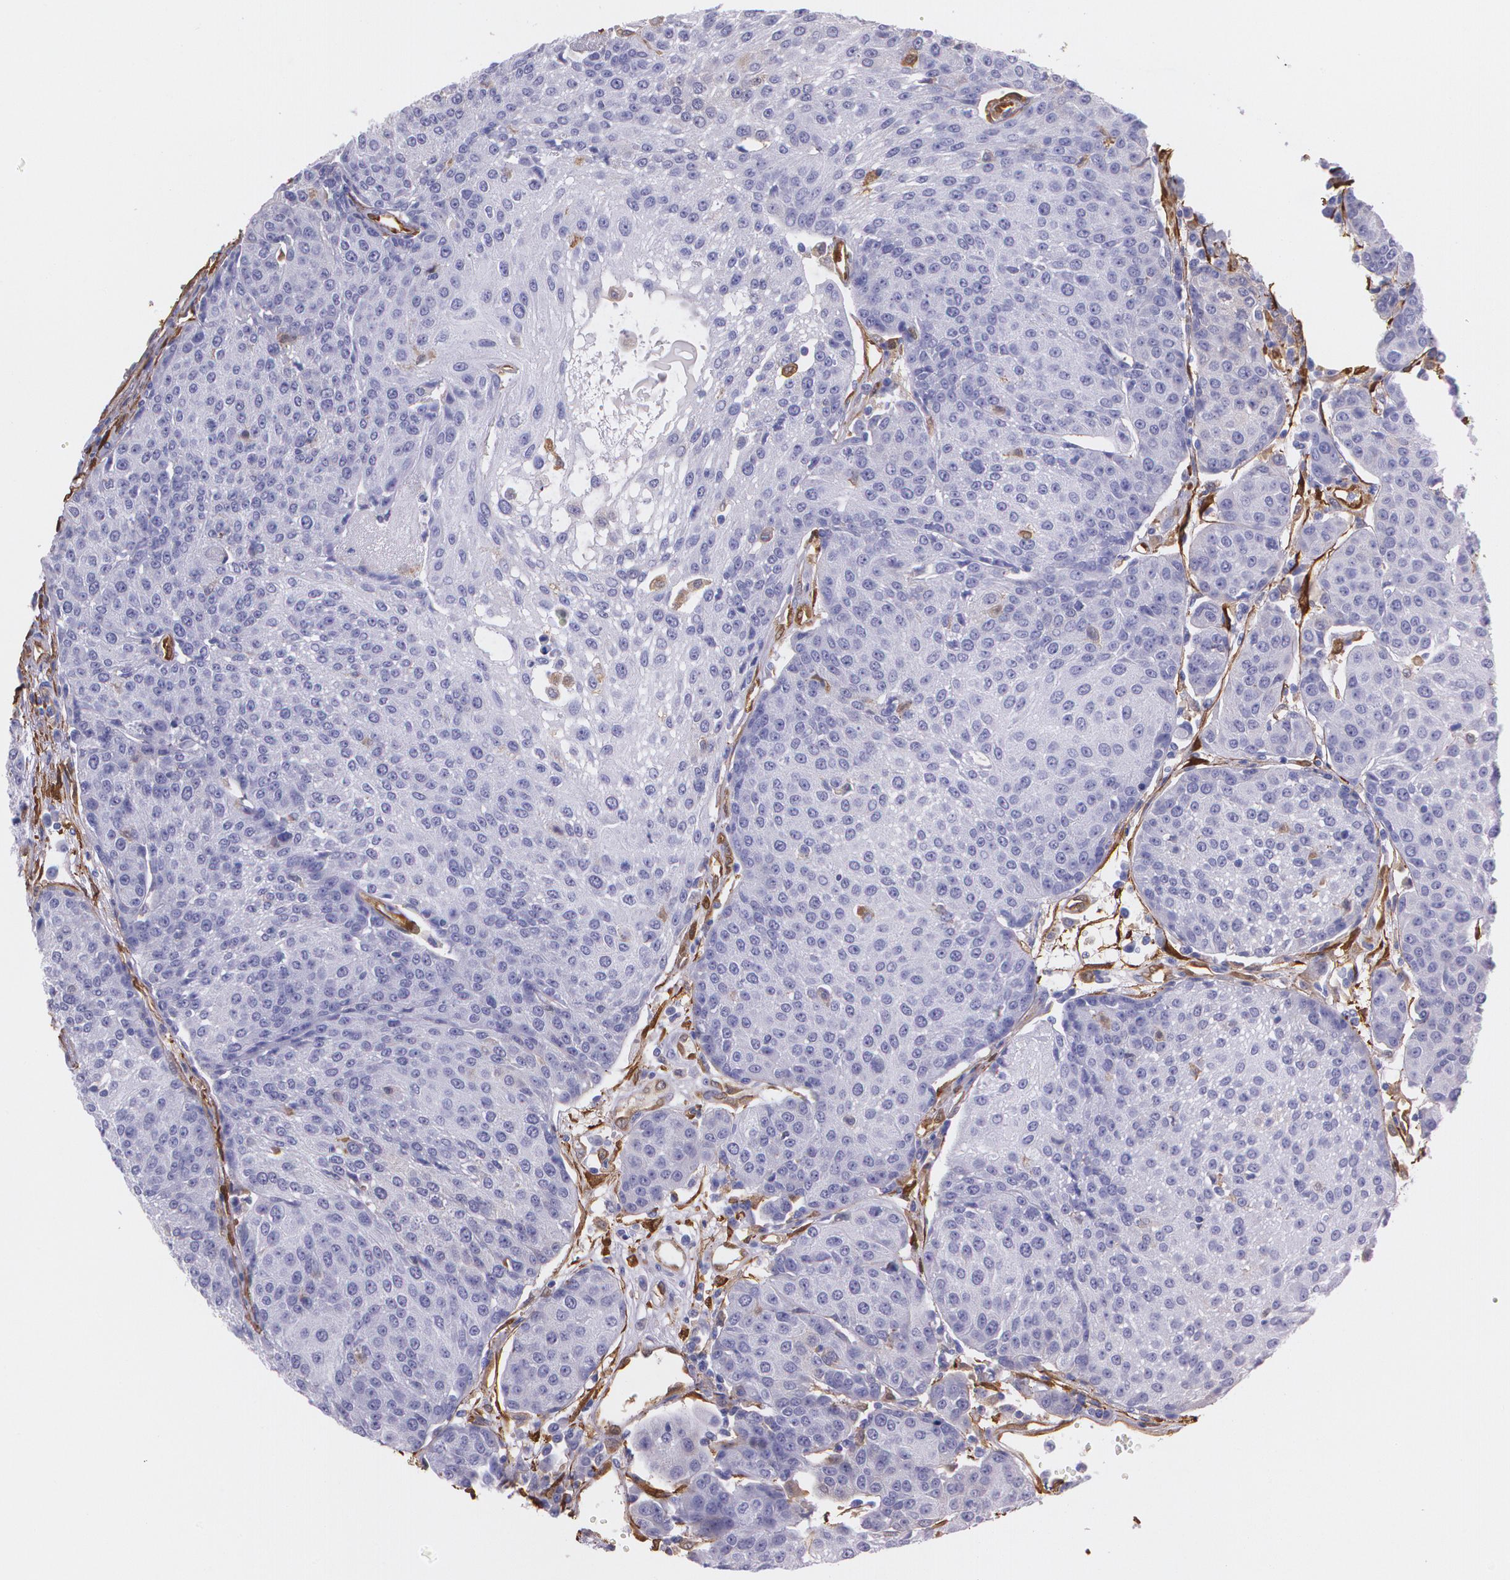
{"staining": {"intensity": "negative", "quantity": "none", "location": "none"}, "tissue": "urothelial cancer", "cell_type": "Tumor cells", "image_type": "cancer", "snomed": [{"axis": "morphology", "description": "Urothelial carcinoma, High grade"}, {"axis": "topography", "description": "Urinary bladder"}], "caption": "IHC micrograph of neoplastic tissue: urothelial carcinoma (high-grade) stained with DAB (3,3'-diaminobenzidine) demonstrates no significant protein positivity in tumor cells.", "gene": "MMP2", "patient": {"sex": "female", "age": 85}}